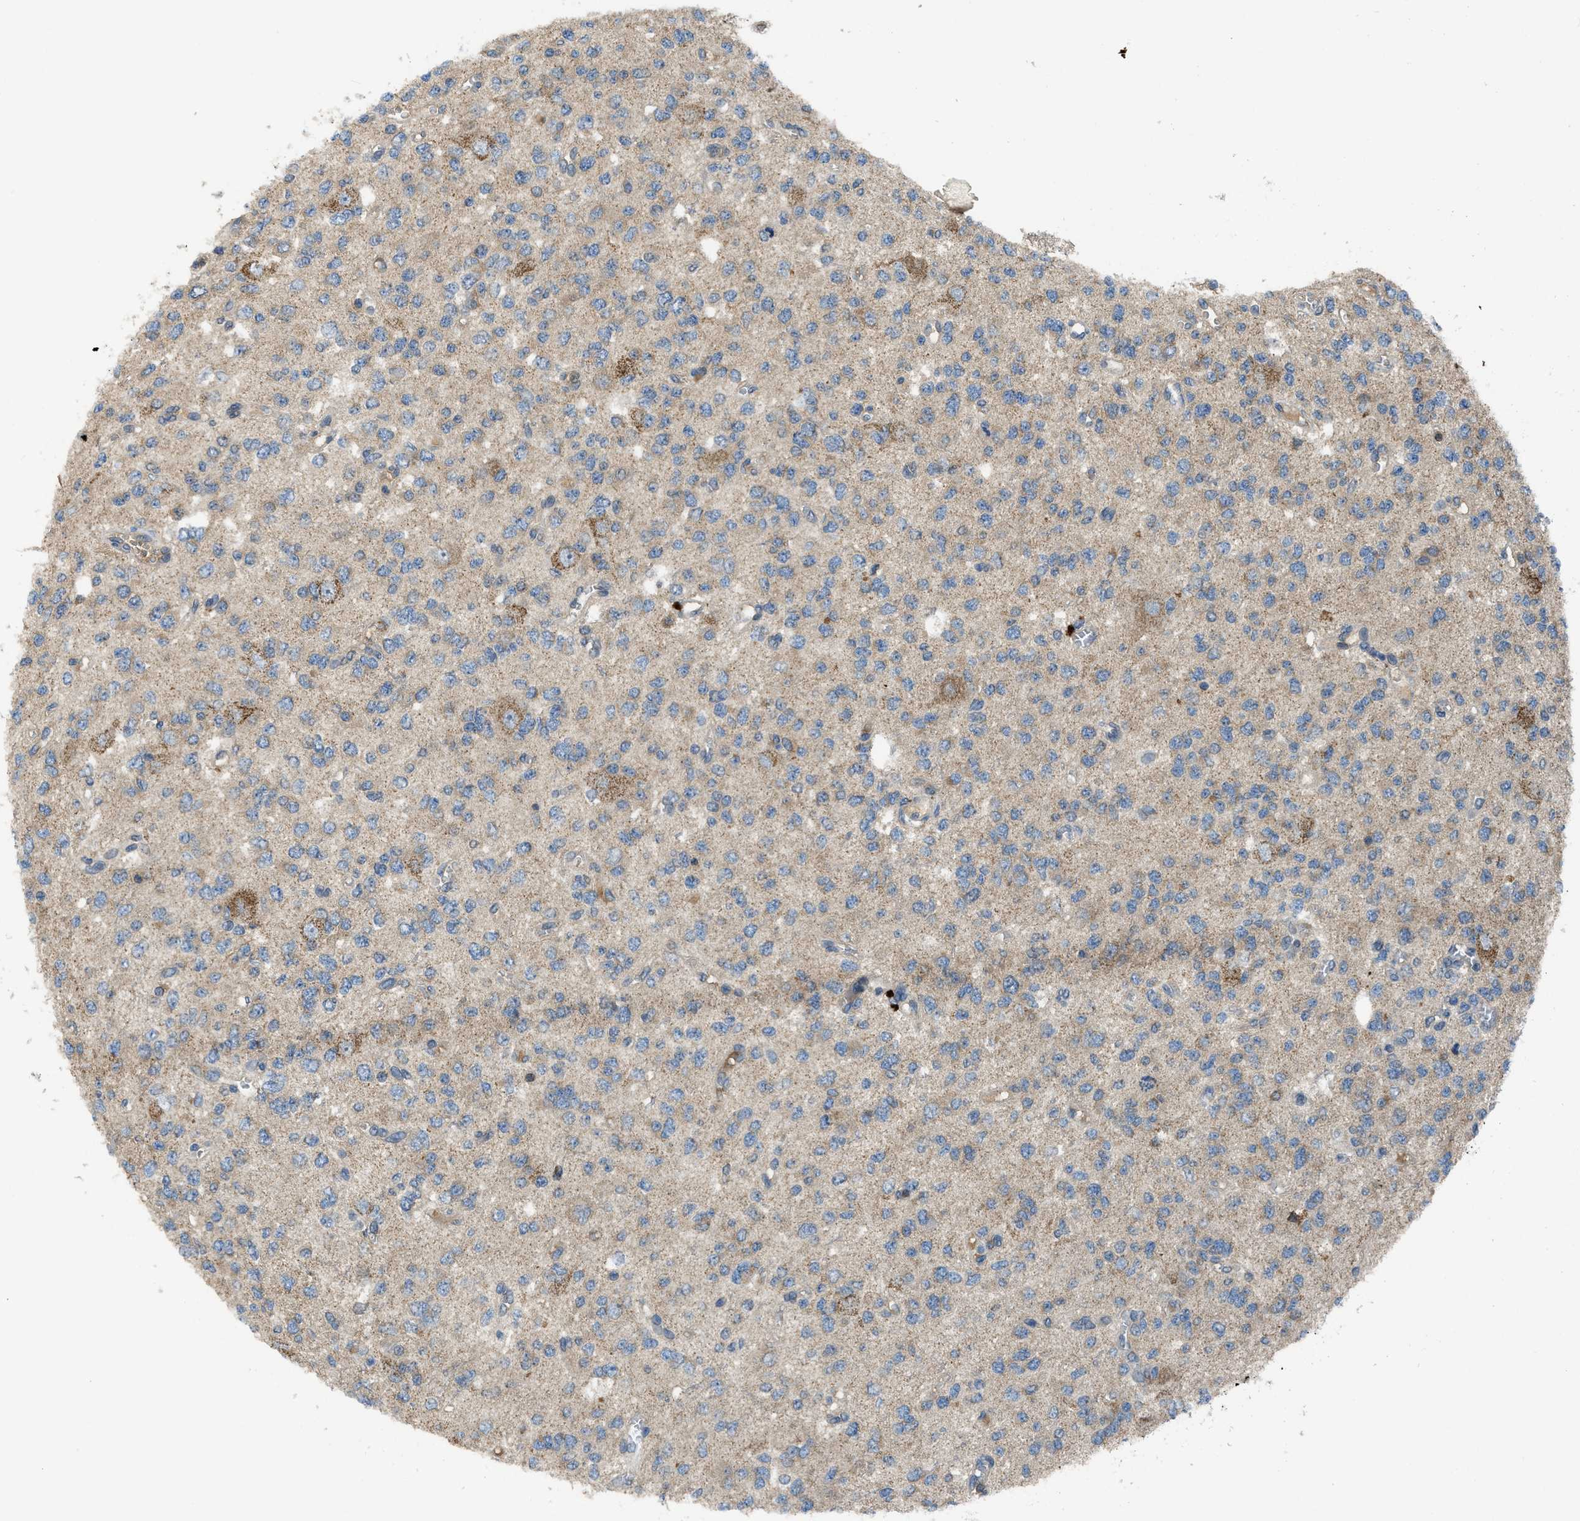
{"staining": {"intensity": "weak", "quantity": "<25%", "location": "cytoplasmic/membranous"}, "tissue": "glioma", "cell_type": "Tumor cells", "image_type": "cancer", "snomed": [{"axis": "morphology", "description": "Glioma, malignant, Low grade"}, {"axis": "topography", "description": "Brain"}], "caption": "This is a histopathology image of immunohistochemistry (IHC) staining of malignant glioma (low-grade), which shows no expression in tumor cells.", "gene": "PAFAH2", "patient": {"sex": "male", "age": 38}}